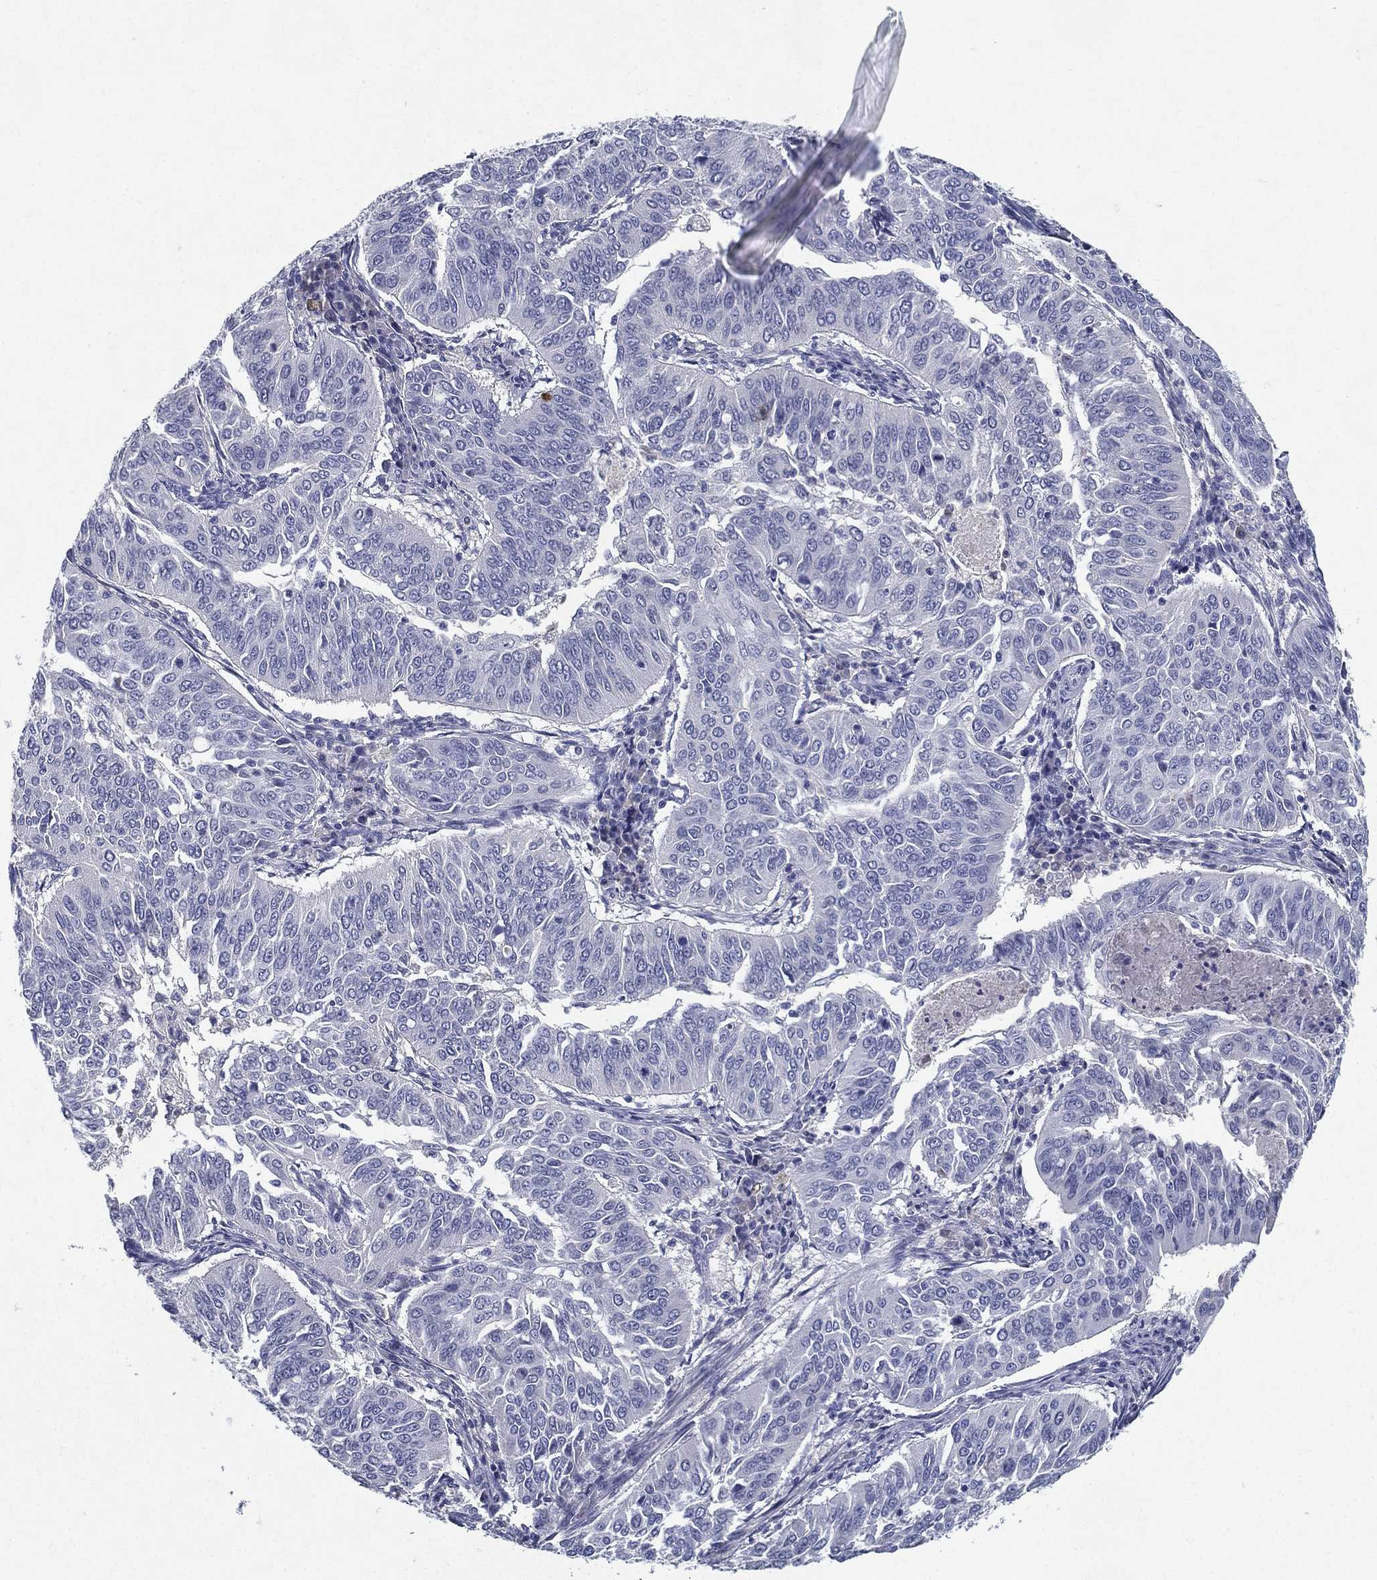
{"staining": {"intensity": "negative", "quantity": "none", "location": "none"}, "tissue": "cervical cancer", "cell_type": "Tumor cells", "image_type": "cancer", "snomed": [{"axis": "morphology", "description": "Normal tissue, NOS"}, {"axis": "morphology", "description": "Squamous cell carcinoma, NOS"}, {"axis": "topography", "description": "Cervix"}], "caption": "Immunohistochemistry of cervical cancer displays no staining in tumor cells.", "gene": "RGS13", "patient": {"sex": "female", "age": 39}}